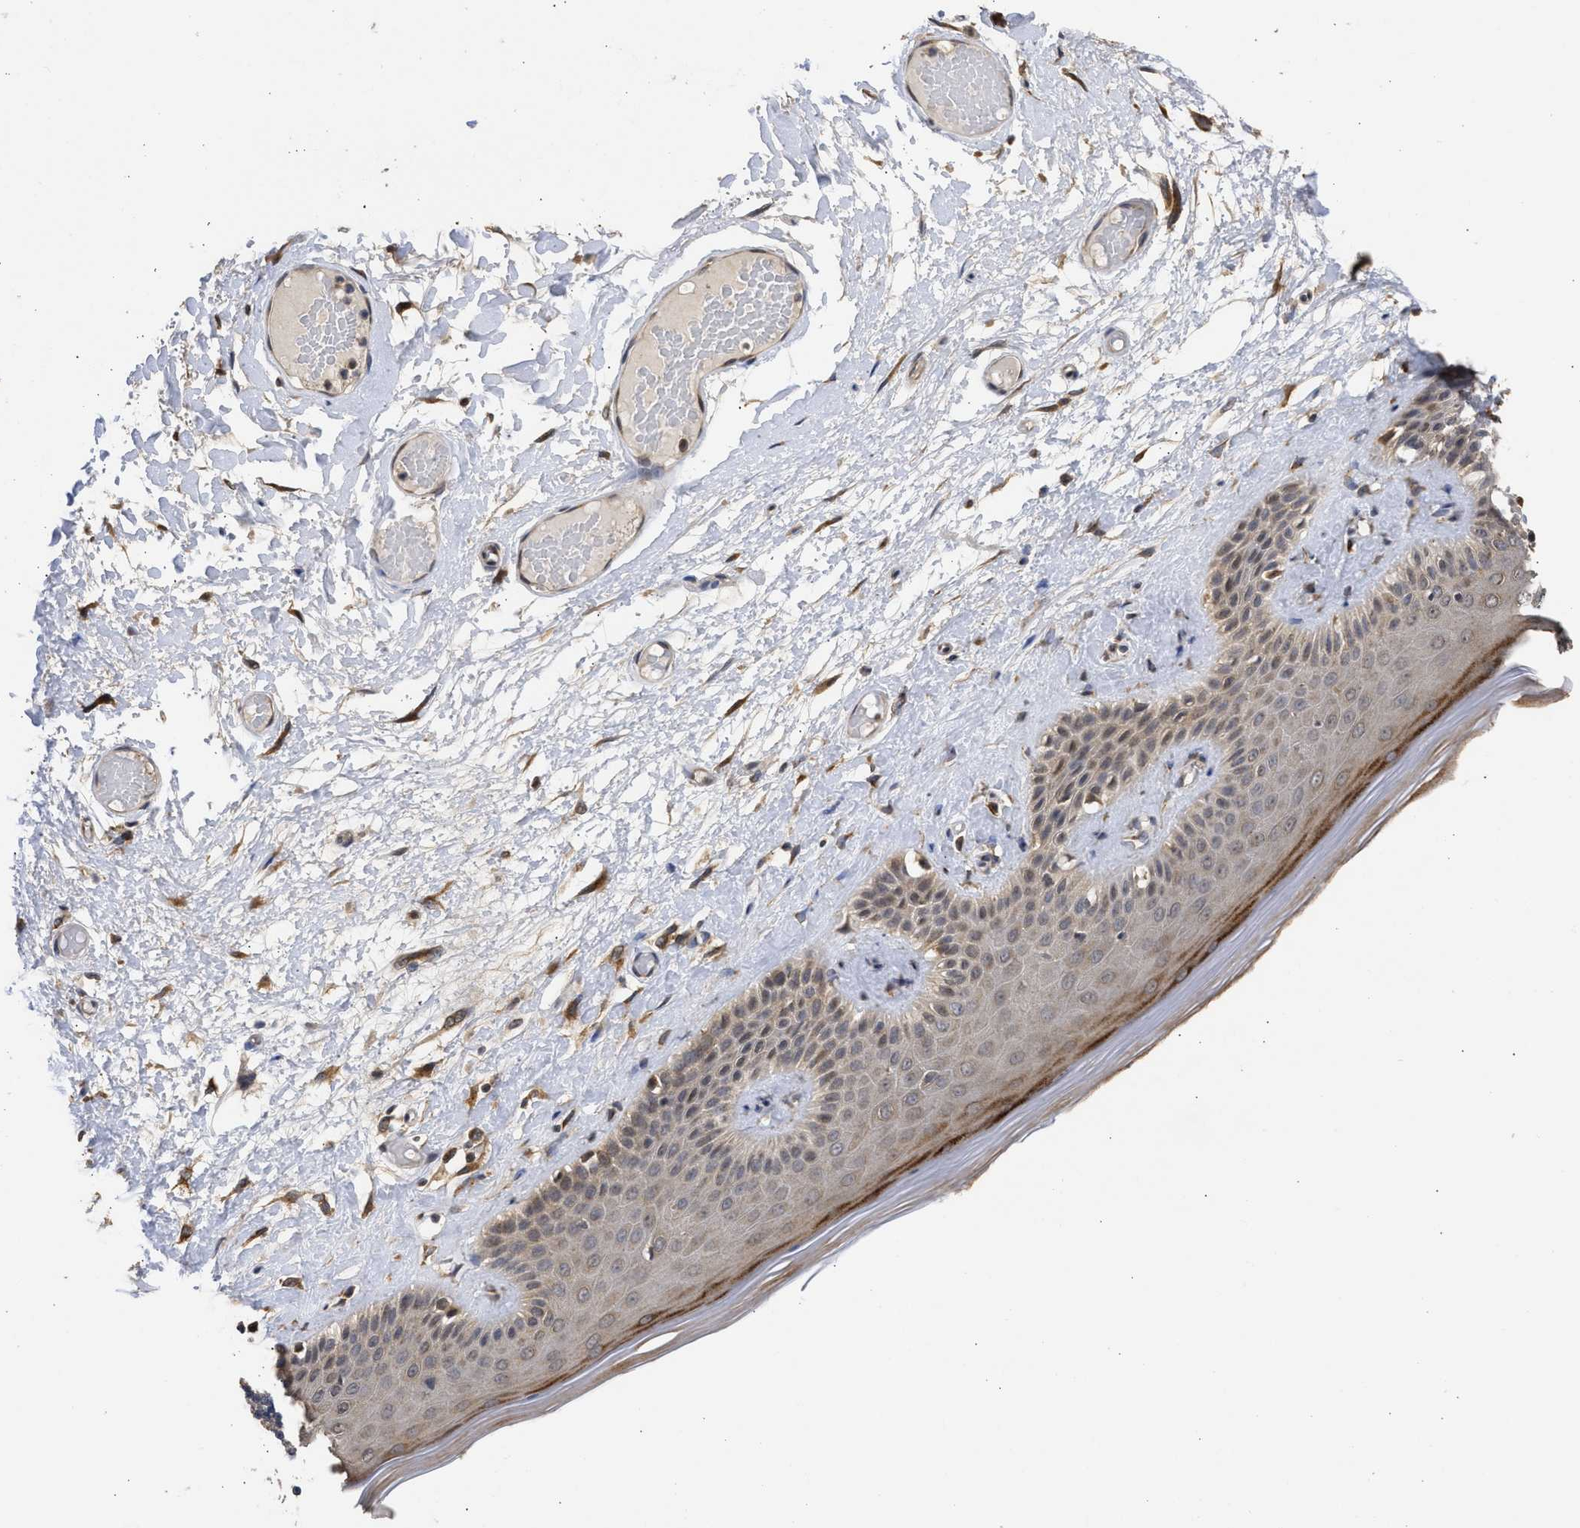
{"staining": {"intensity": "moderate", "quantity": ">75%", "location": "cytoplasmic/membranous"}, "tissue": "skin", "cell_type": "Epidermal cells", "image_type": "normal", "snomed": [{"axis": "morphology", "description": "Normal tissue, NOS"}, {"axis": "topography", "description": "Vulva"}], "caption": "Immunohistochemistry (IHC) photomicrograph of unremarkable skin: skin stained using immunohistochemistry (IHC) exhibits medium levels of moderate protein expression localized specifically in the cytoplasmic/membranous of epidermal cells, appearing as a cytoplasmic/membranous brown color.", "gene": "DNAJC1", "patient": {"sex": "female", "age": 73}}